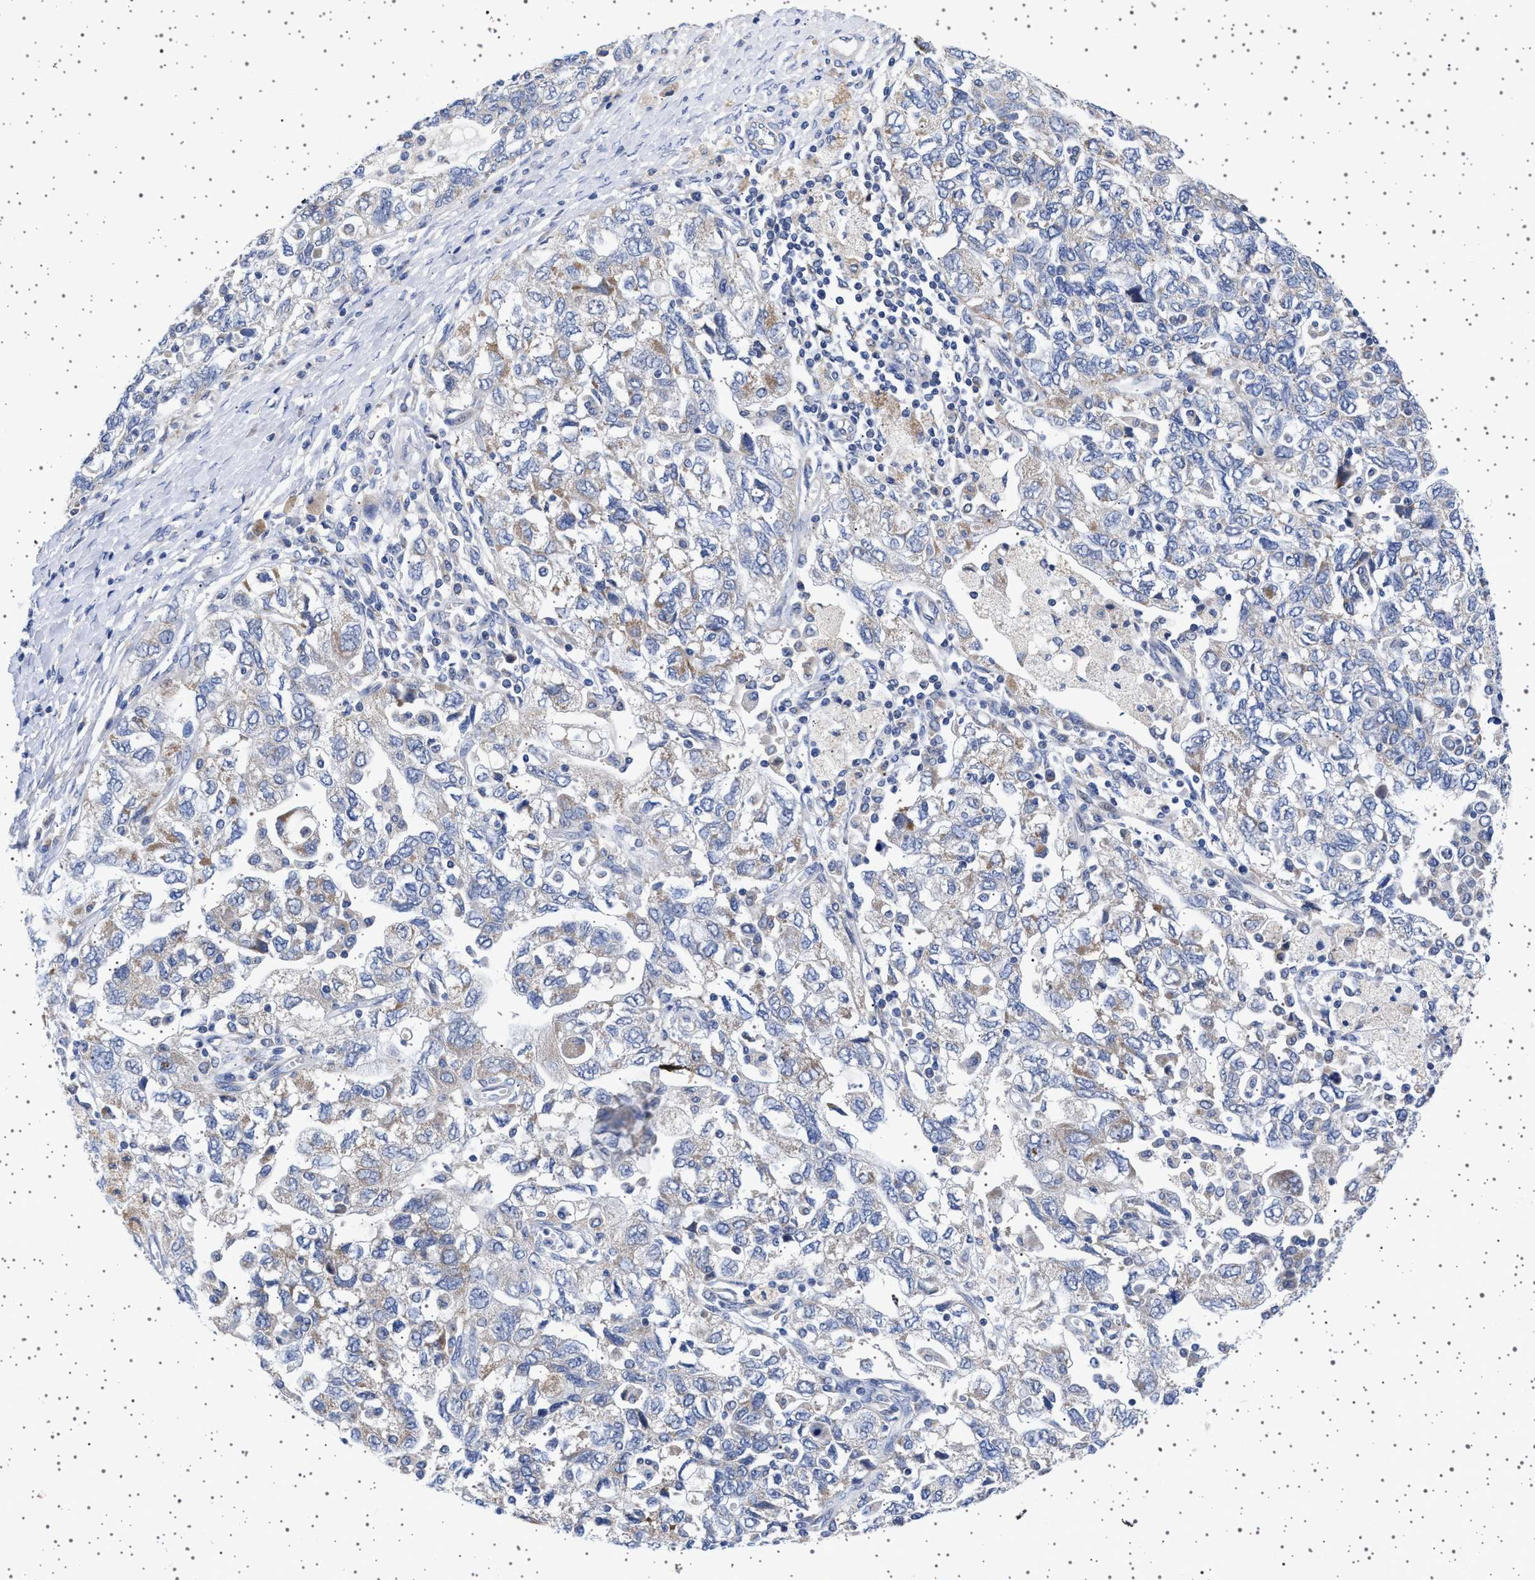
{"staining": {"intensity": "weak", "quantity": "<25%", "location": "cytoplasmic/membranous"}, "tissue": "ovarian cancer", "cell_type": "Tumor cells", "image_type": "cancer", "snomed": [{"axis": "morphology", "description": "Carcinoma, NOS"}, {"axis": "morphology", "description": "Cystadenocarcinoma, serous, NOS"}, {"axis": "topography", "description": "Ovary"}], "caption": "Tumor cells are negative for protein expression in human ovarian cancer.", "gene": "TRMT10B", "patient": {"sex": "female", "age": 69}}